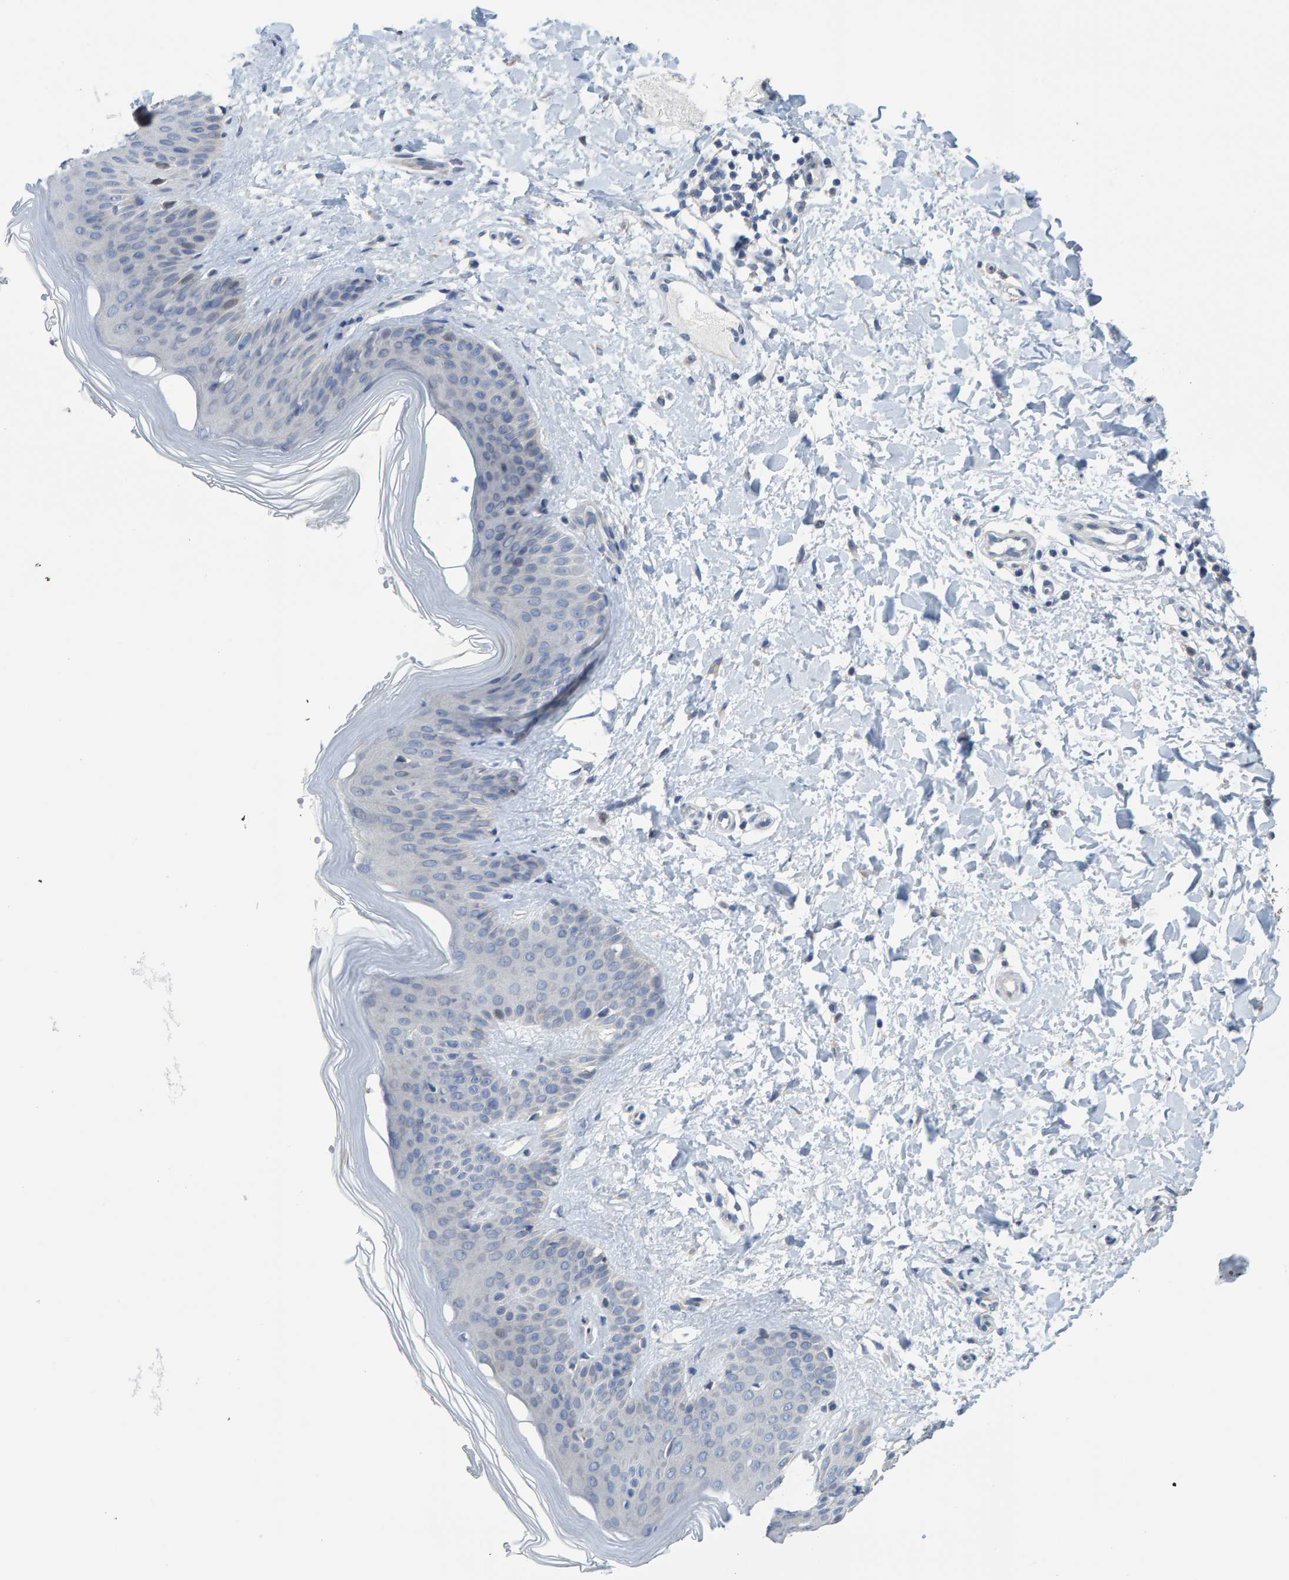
{"staining": {"intensity": "negative", "quantity": "none", "location": "none"}, "tissue": "skin", "cell_type": "Fibroblasts", "image_type": "normal", "snomed": [{"axis": "morphology", "description": "Normal tissue, NOS"}, {"axis": "morphology", "description": "Malignant melanoma, Metastatic site"}, {"axis": "topography", "description": "Skin"}], "caption": "Immunohistochemistry (IHC) micrograph of benign skin: human skin stained with DAB (3,3'-diaminobenzidine) demonstrates no significant protein staining in fibroblasts.", "gene": "USP43", "patient": {"sex": "male", "age": 41}}